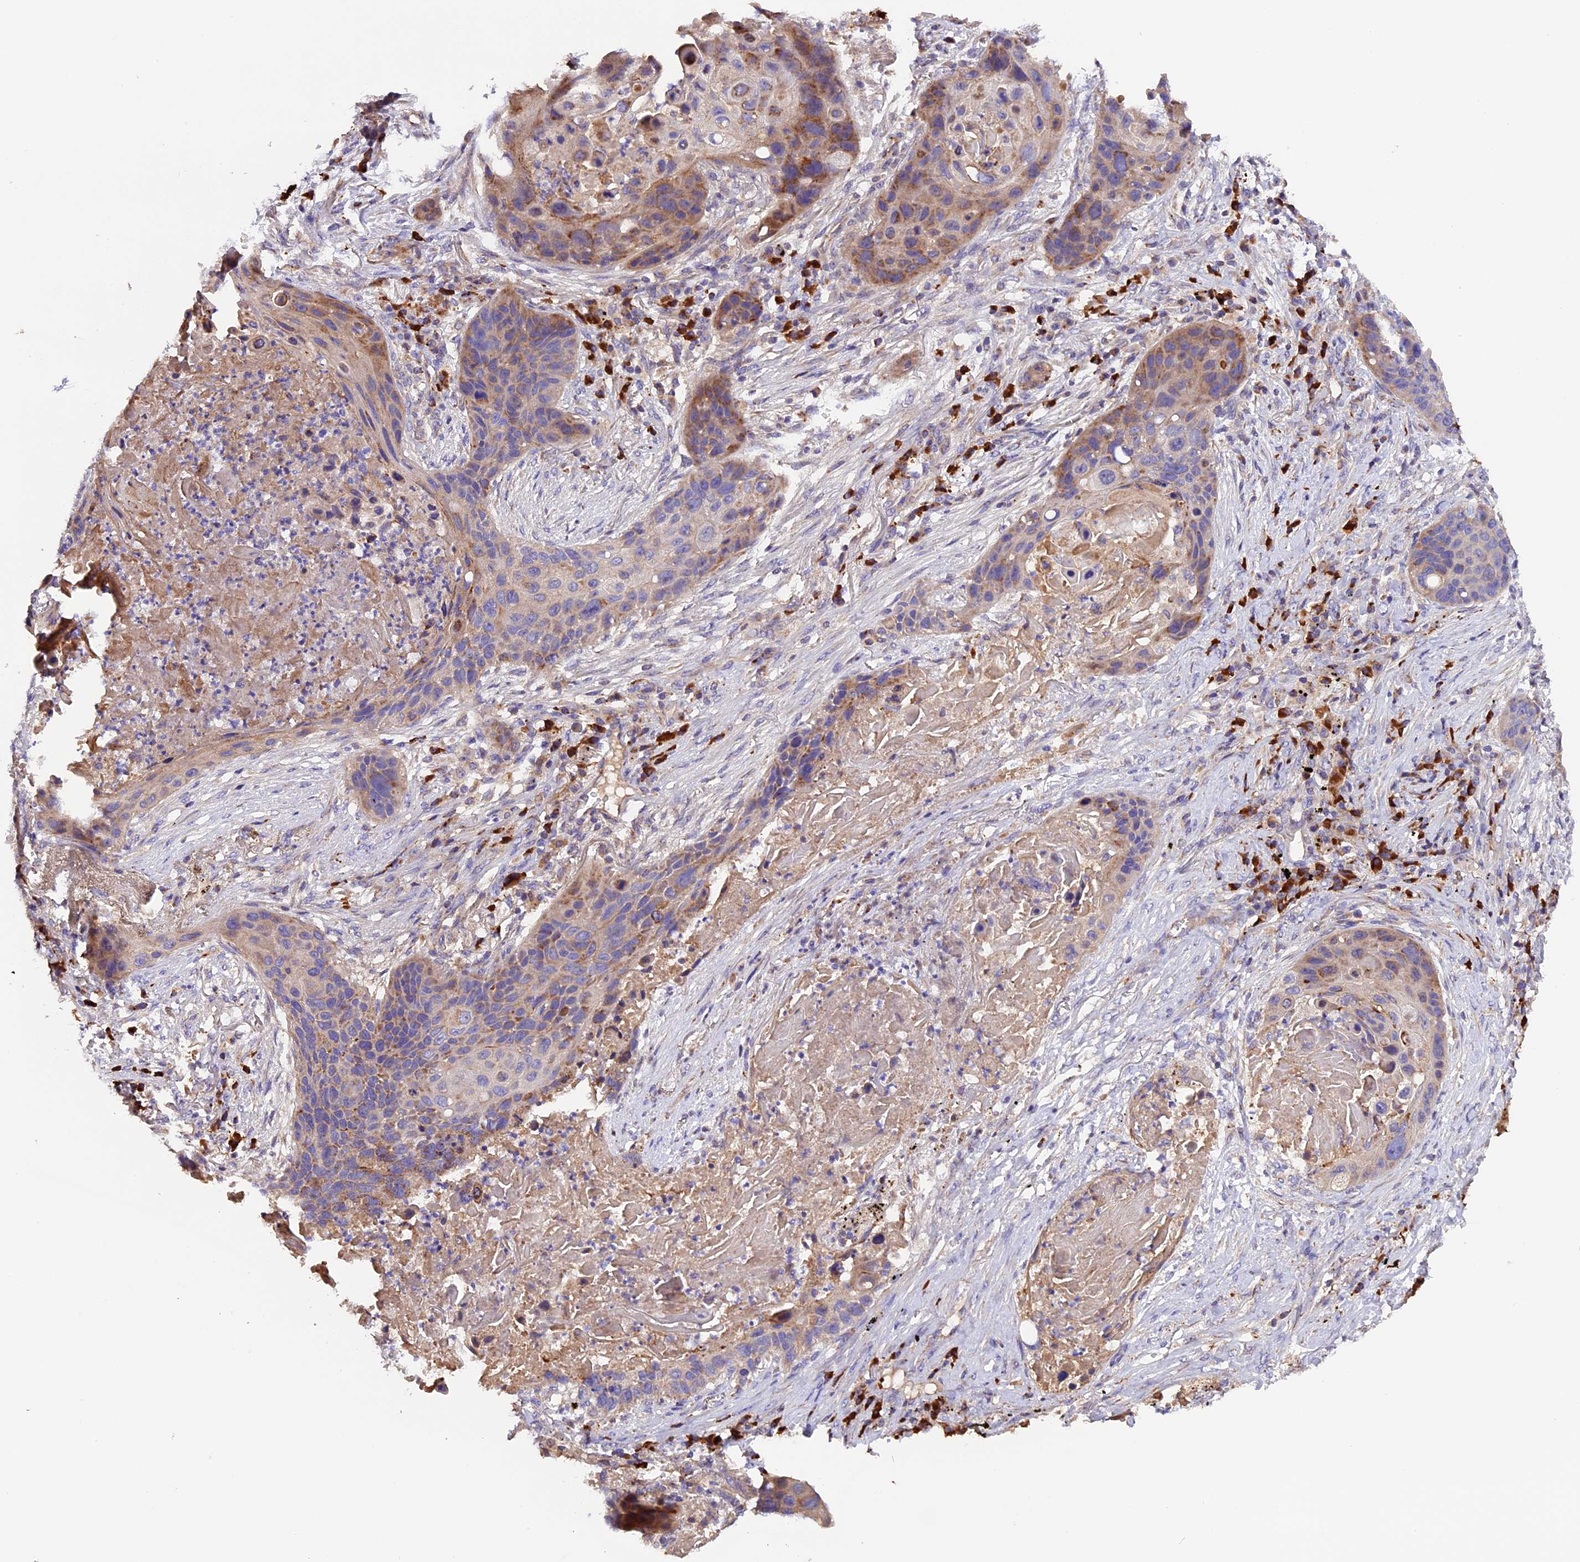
{"staining": {"intensity": "moderate", "quantity": "25%-75%", "location": "cytoplasmic/membranous"}, "tissue": "lung cancer", "cell_type": "Tumor cells", "image_type": "cancer", "snomed": [{"axis": "morphology", "description": "Squamous cell carcinoma, NOS"}, {"axis": "topography", "description": "Lung"}], "caption": "Human lung cancer stained for a protein (brown) exhibits moderate cytoplasmic/membranous positive expression in approximately 25%-75% of tumor cells.", "gene": "METTL22", "patient": {"sex": "female", "age": 63}}